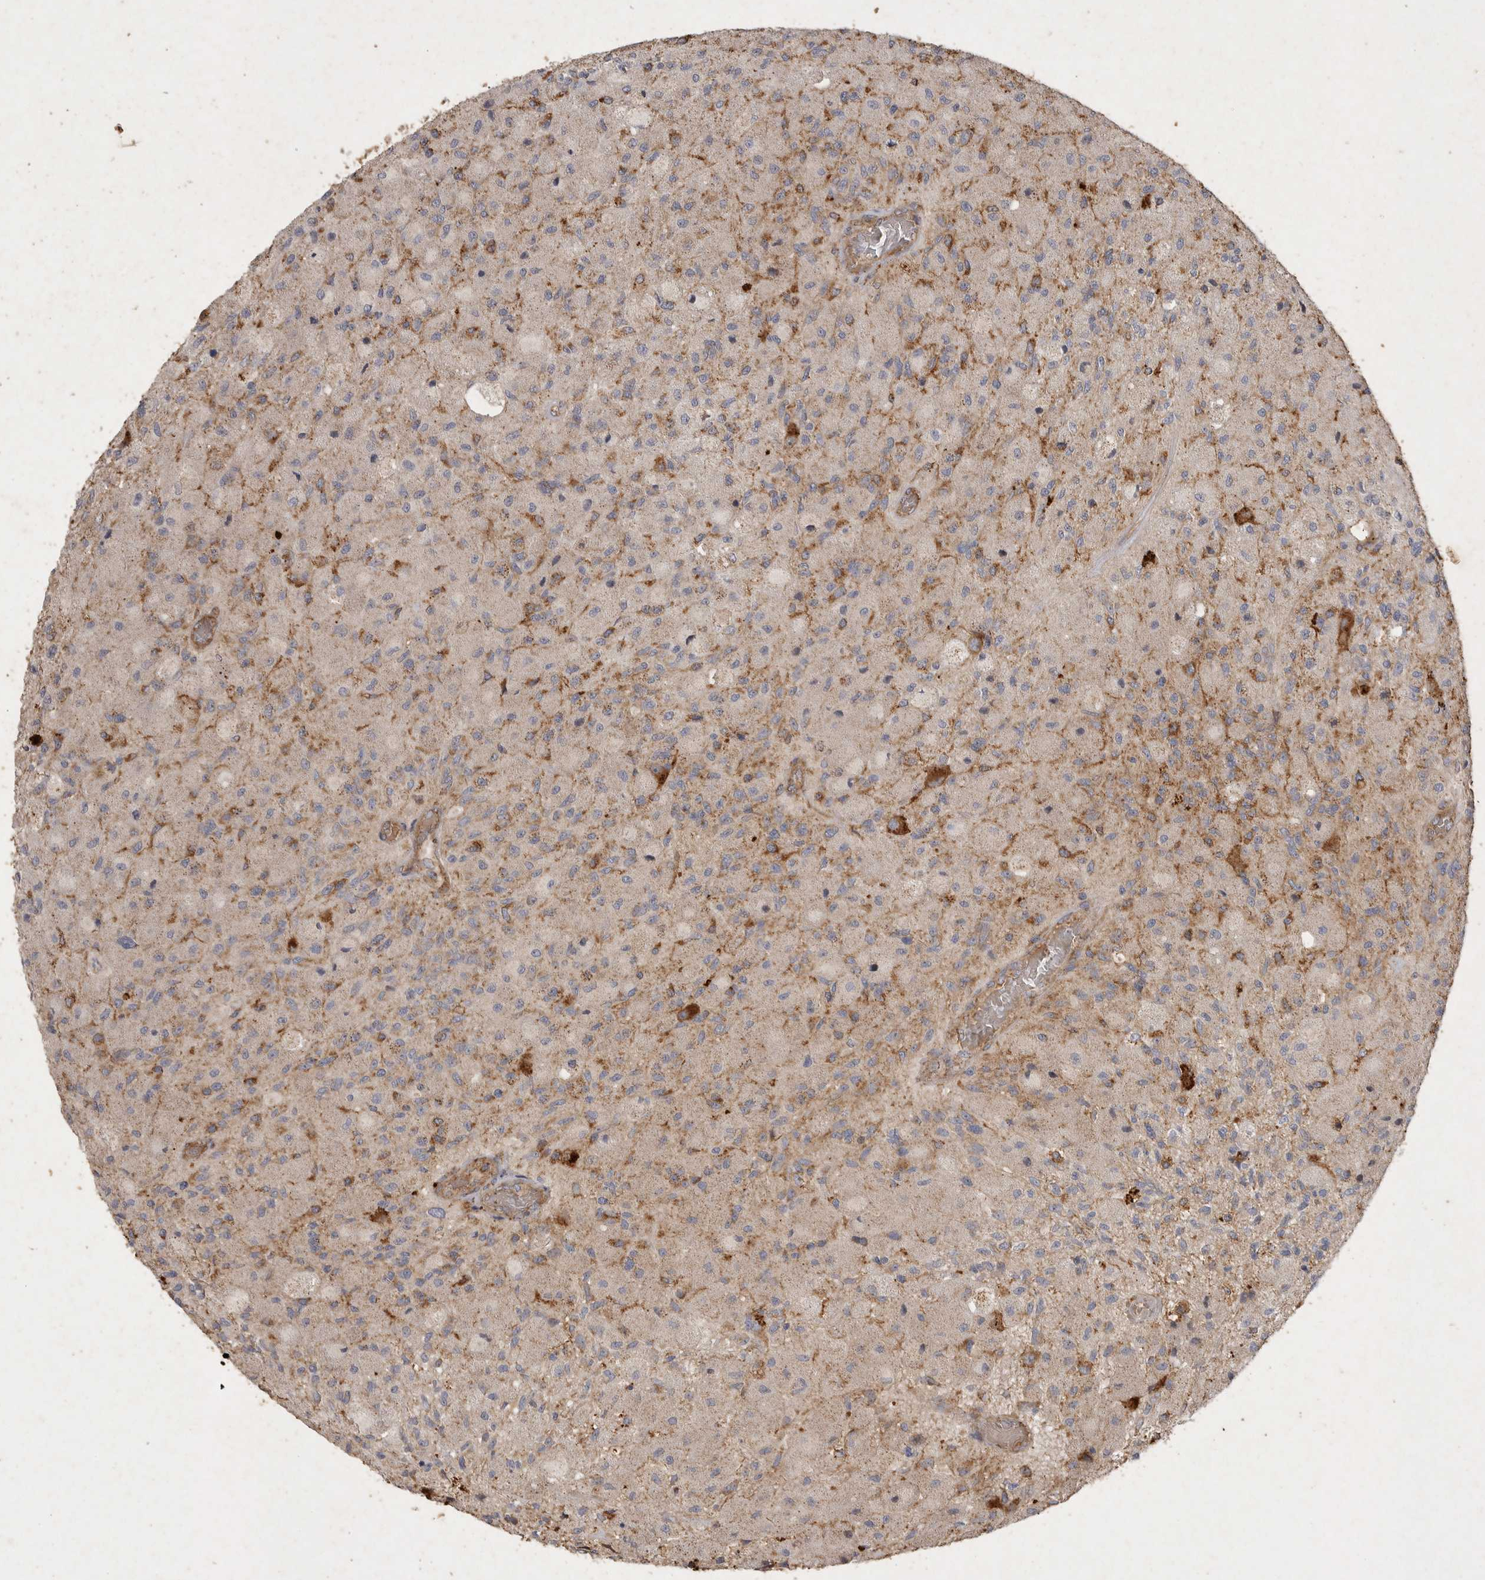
{"staining": {"intensity": "moderate", "quantity": "25%-75%", "location": "cytoplasmic/membranous"}, "tissue": "glioma", "cell_type": "Tumor cells", "image_type": "cancer", "snomed": [{"axis": "morphology", "description": "Normal tissue, NOS"}, {"axis": "morphology", "description": "Glioma, malignant, High grade"}, {"axis": "topography", "description": "Cerebral cortex"}], "caption": "The histopathology image reveals staining of glioma, revealing moderate cytoplasmic/membranous protein positivity (brown color) within tumor cells.", "gene": "MRPL41", "patient": {"sex": "male", "age": 77}}